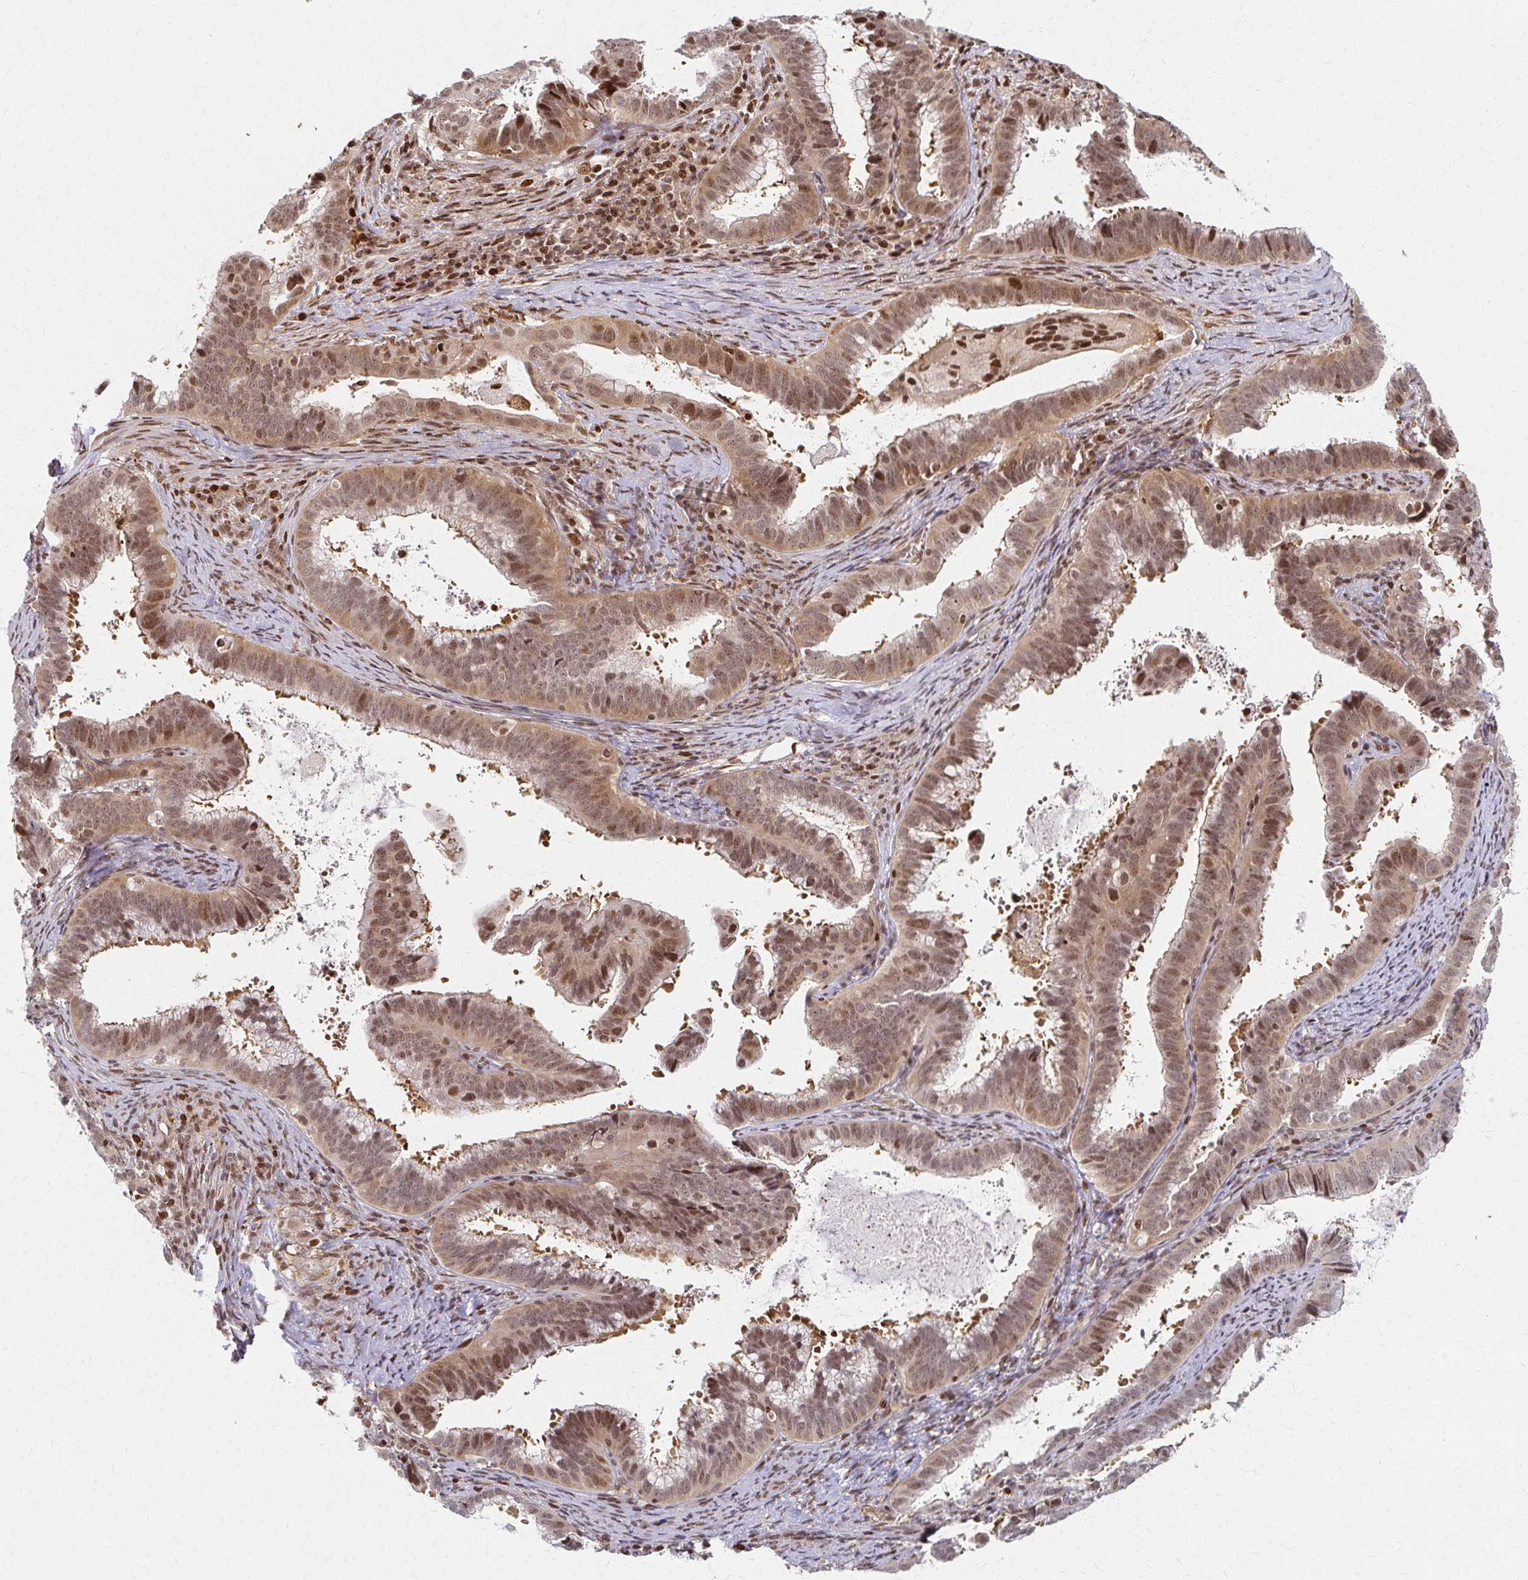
{"staining": {"intensity": "moderate", "quantity": ">75%", "location": "cytoplasmic/membranous,nuclear"}, "tissue": "cervical cancer", "cell_type": "Tumor cells", "image_type": "cancer", "snomed": [{"axis": "morphology", "description": "Adenocarcinoma, NOS"}, {"axis": "topography", "description": "Cervix"}], "caption": "Human cervical adenocarcinoma stained for a protein (brown) exhibits moderate cytoplasmic/membranous and nuclear positive expression in about >75% of tumor cells.", "gene": "PSMD7", "patient": {"sex": "female", "age": 61}}